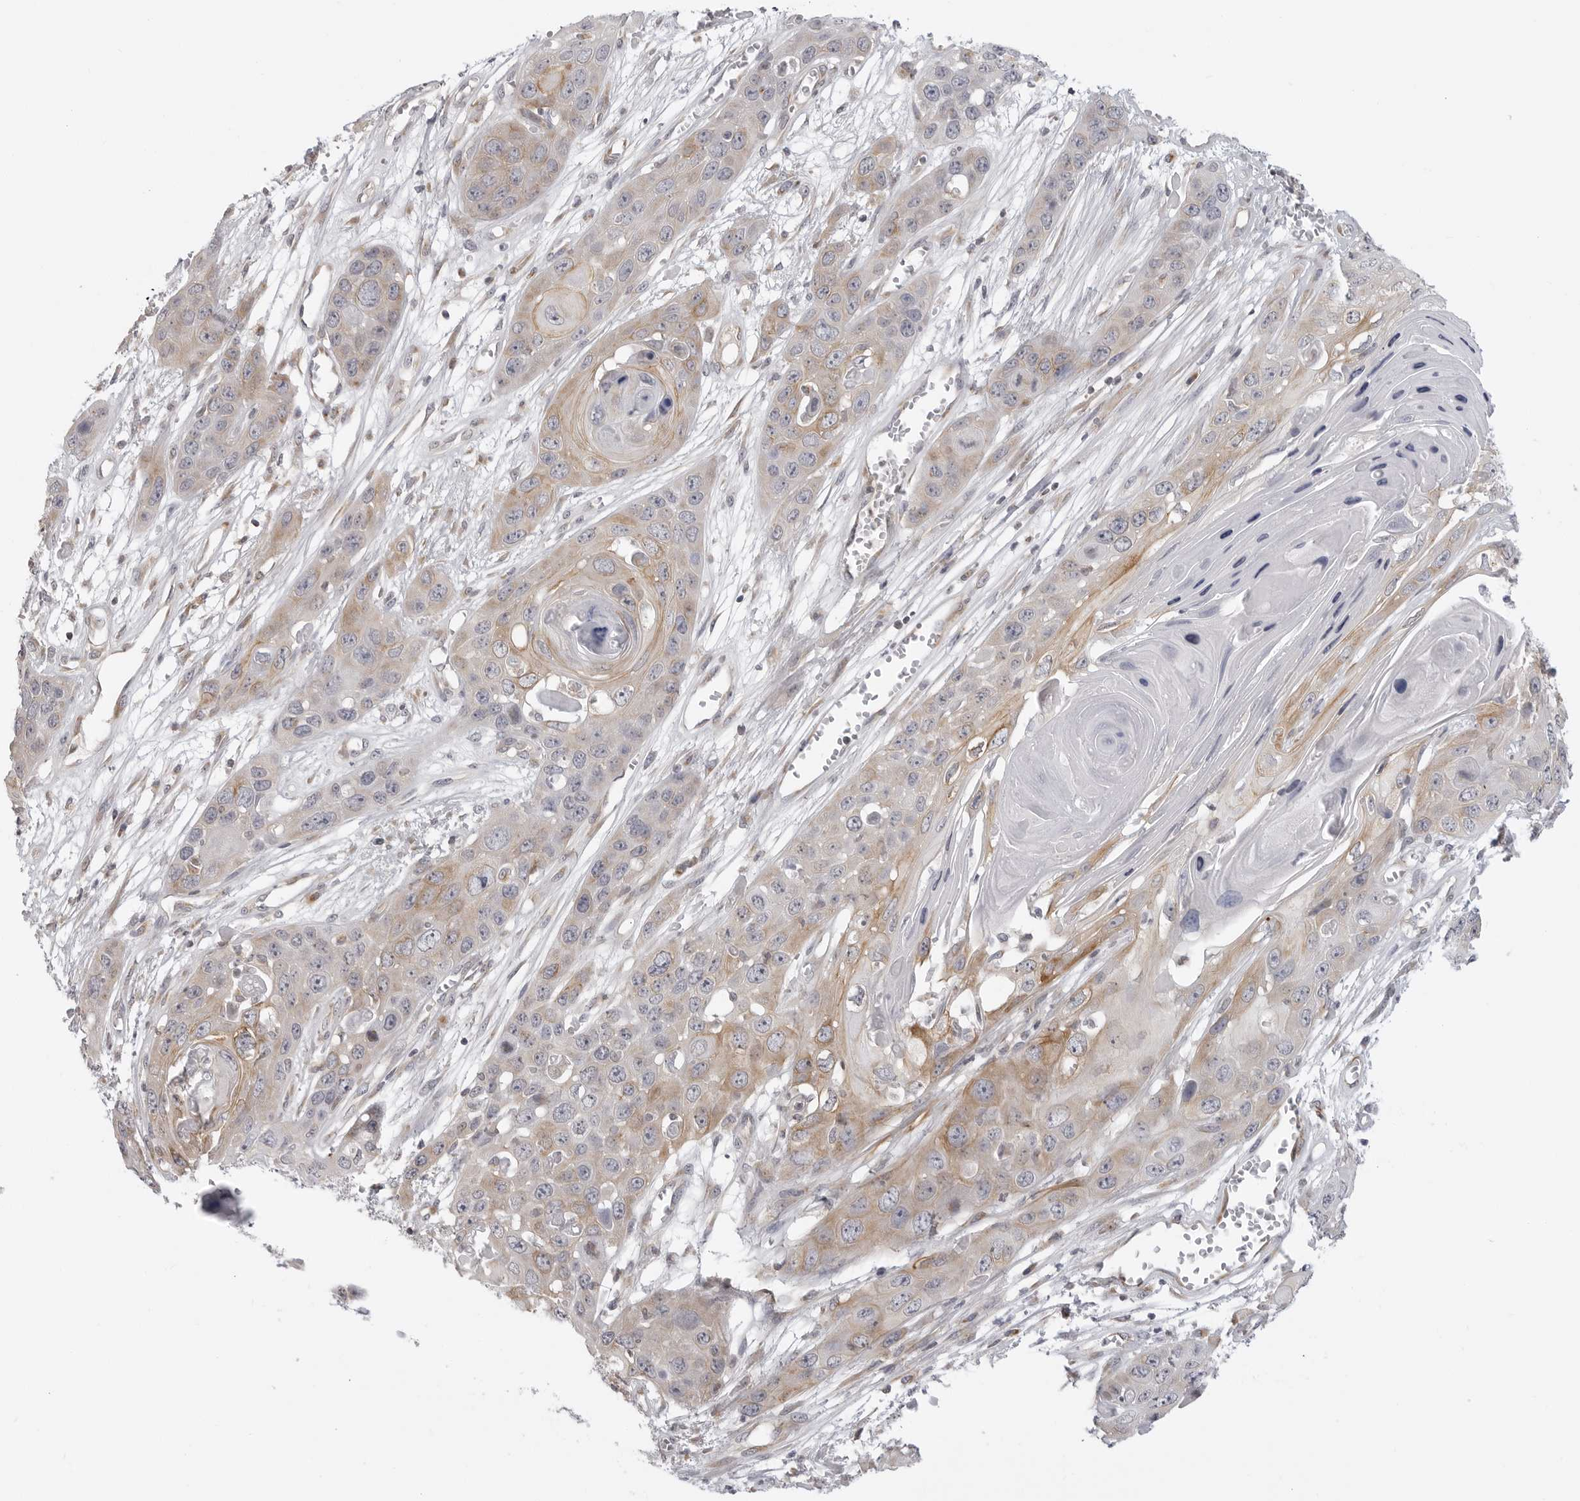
{"staining": {"intensity": "moderate", "quantity": "<25%", "location": "cytoplasmic/membranous"}, "tissue": "skin cancer", "cell_type": "Tumor cells", "image_type": "cancer", "snomed": [{"axis": "morphology", "description": "Squamous cell carcinoma, NOS"}, {"axis": "topography", "description": "Skin"}], "caption": "Protein staining demonstrates moderate cytoplasmic/membranous positivity in approximately <25% of tumor cells in skin cancer (squamous cell carcinoma).", "gene": "MAP7D1", "patient": {"sex": "male", "age": 55}}